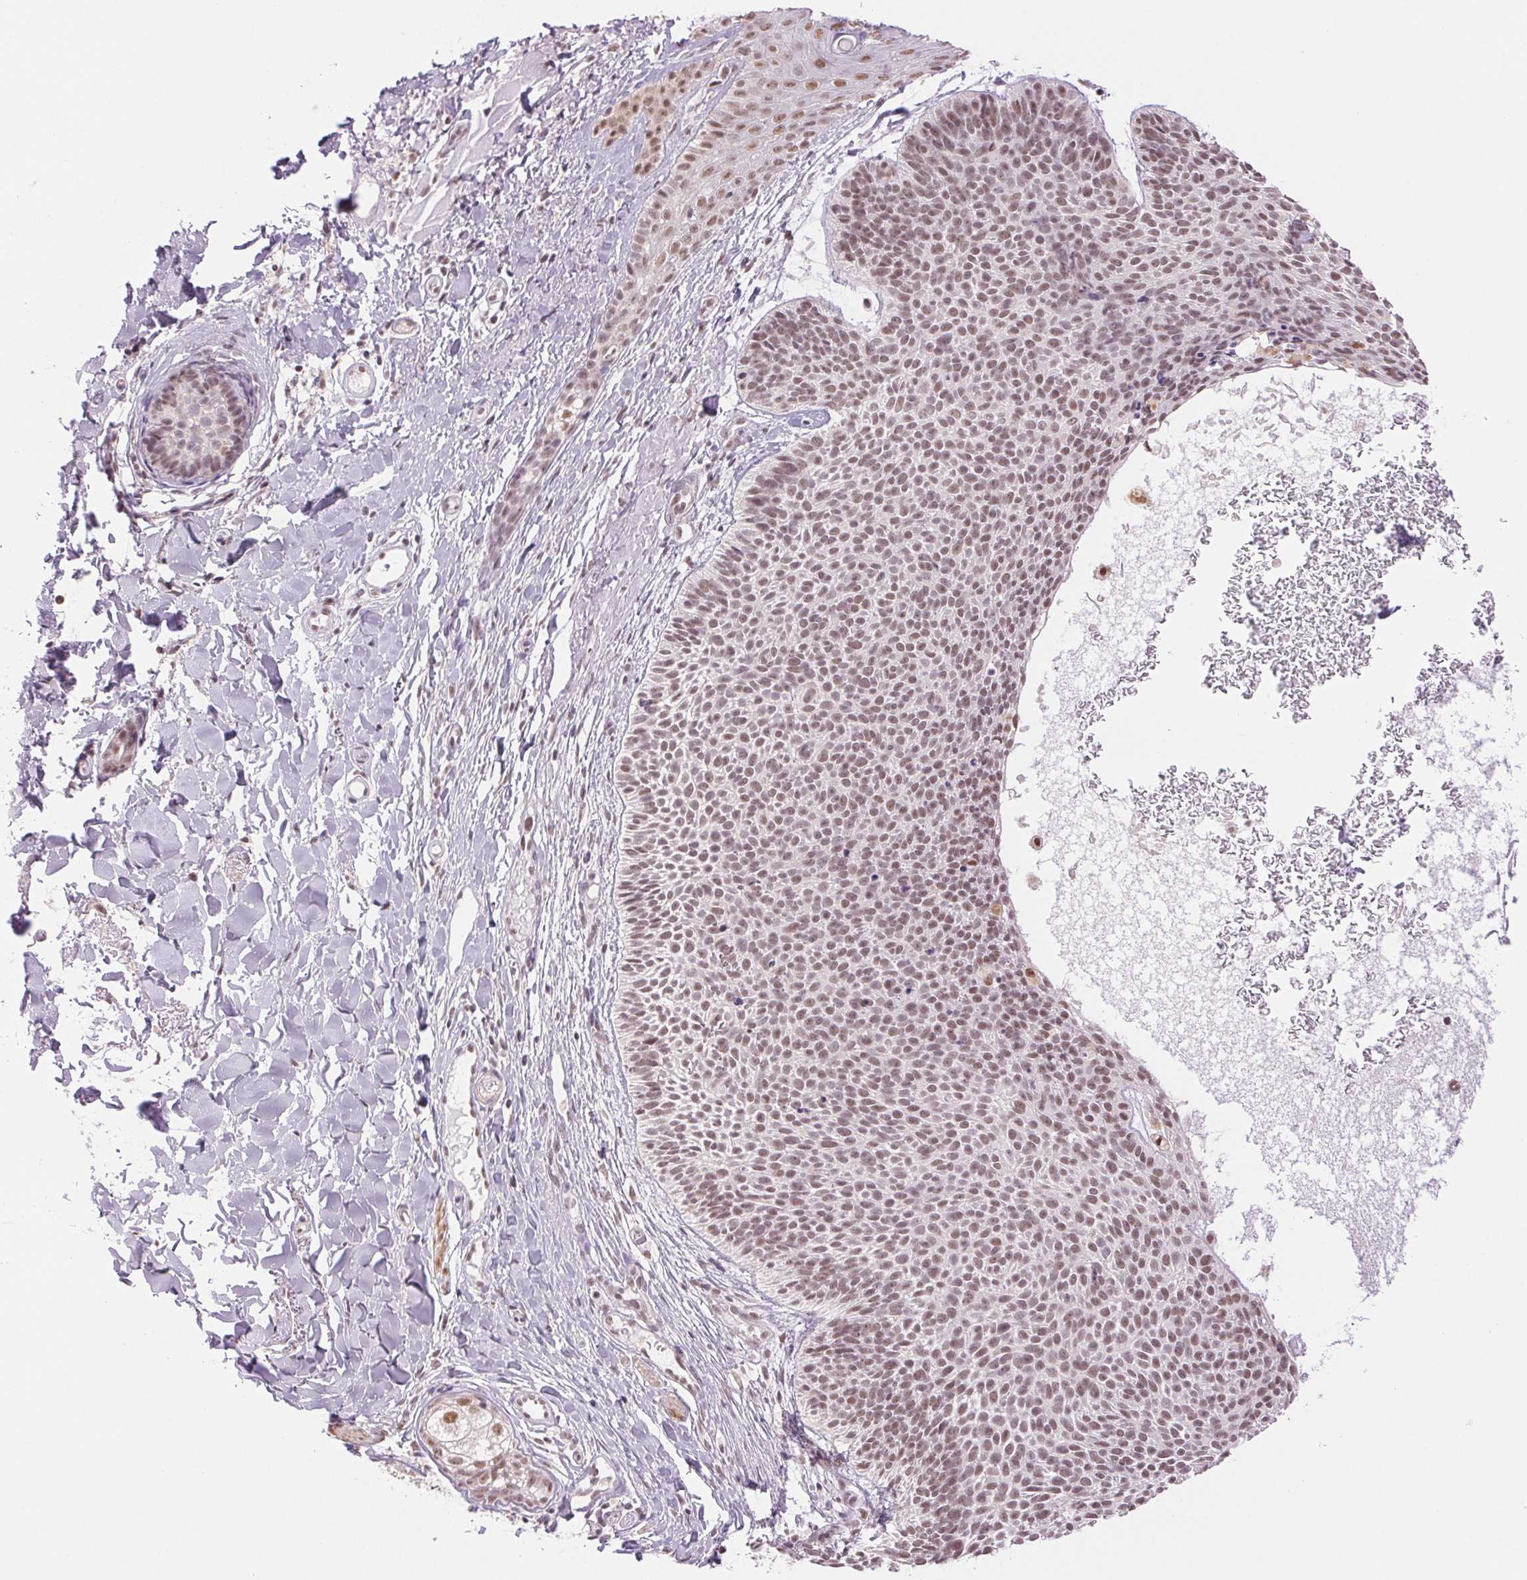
{"staining": {"intensity": "moderate", "quantity": ">75%", "location": "nuclear"}, "tissue": "skin cancer", "cell_type": "Tumor cells", "image_type": "cancer", "snomed": [{"axis": "morphology", "description": "Basal cell carcinoma"}, {"axis": "topography", "description": "Skin"}], "caption": "A histopathology image showing moderate nuclear positivity in about >75% of tumor cells in basal cell carcinoma (skin), as visualized by brown immunohistochemical staining.", "gene": "RPRD1B", "patient": {"sex": "male", "age": 82}}